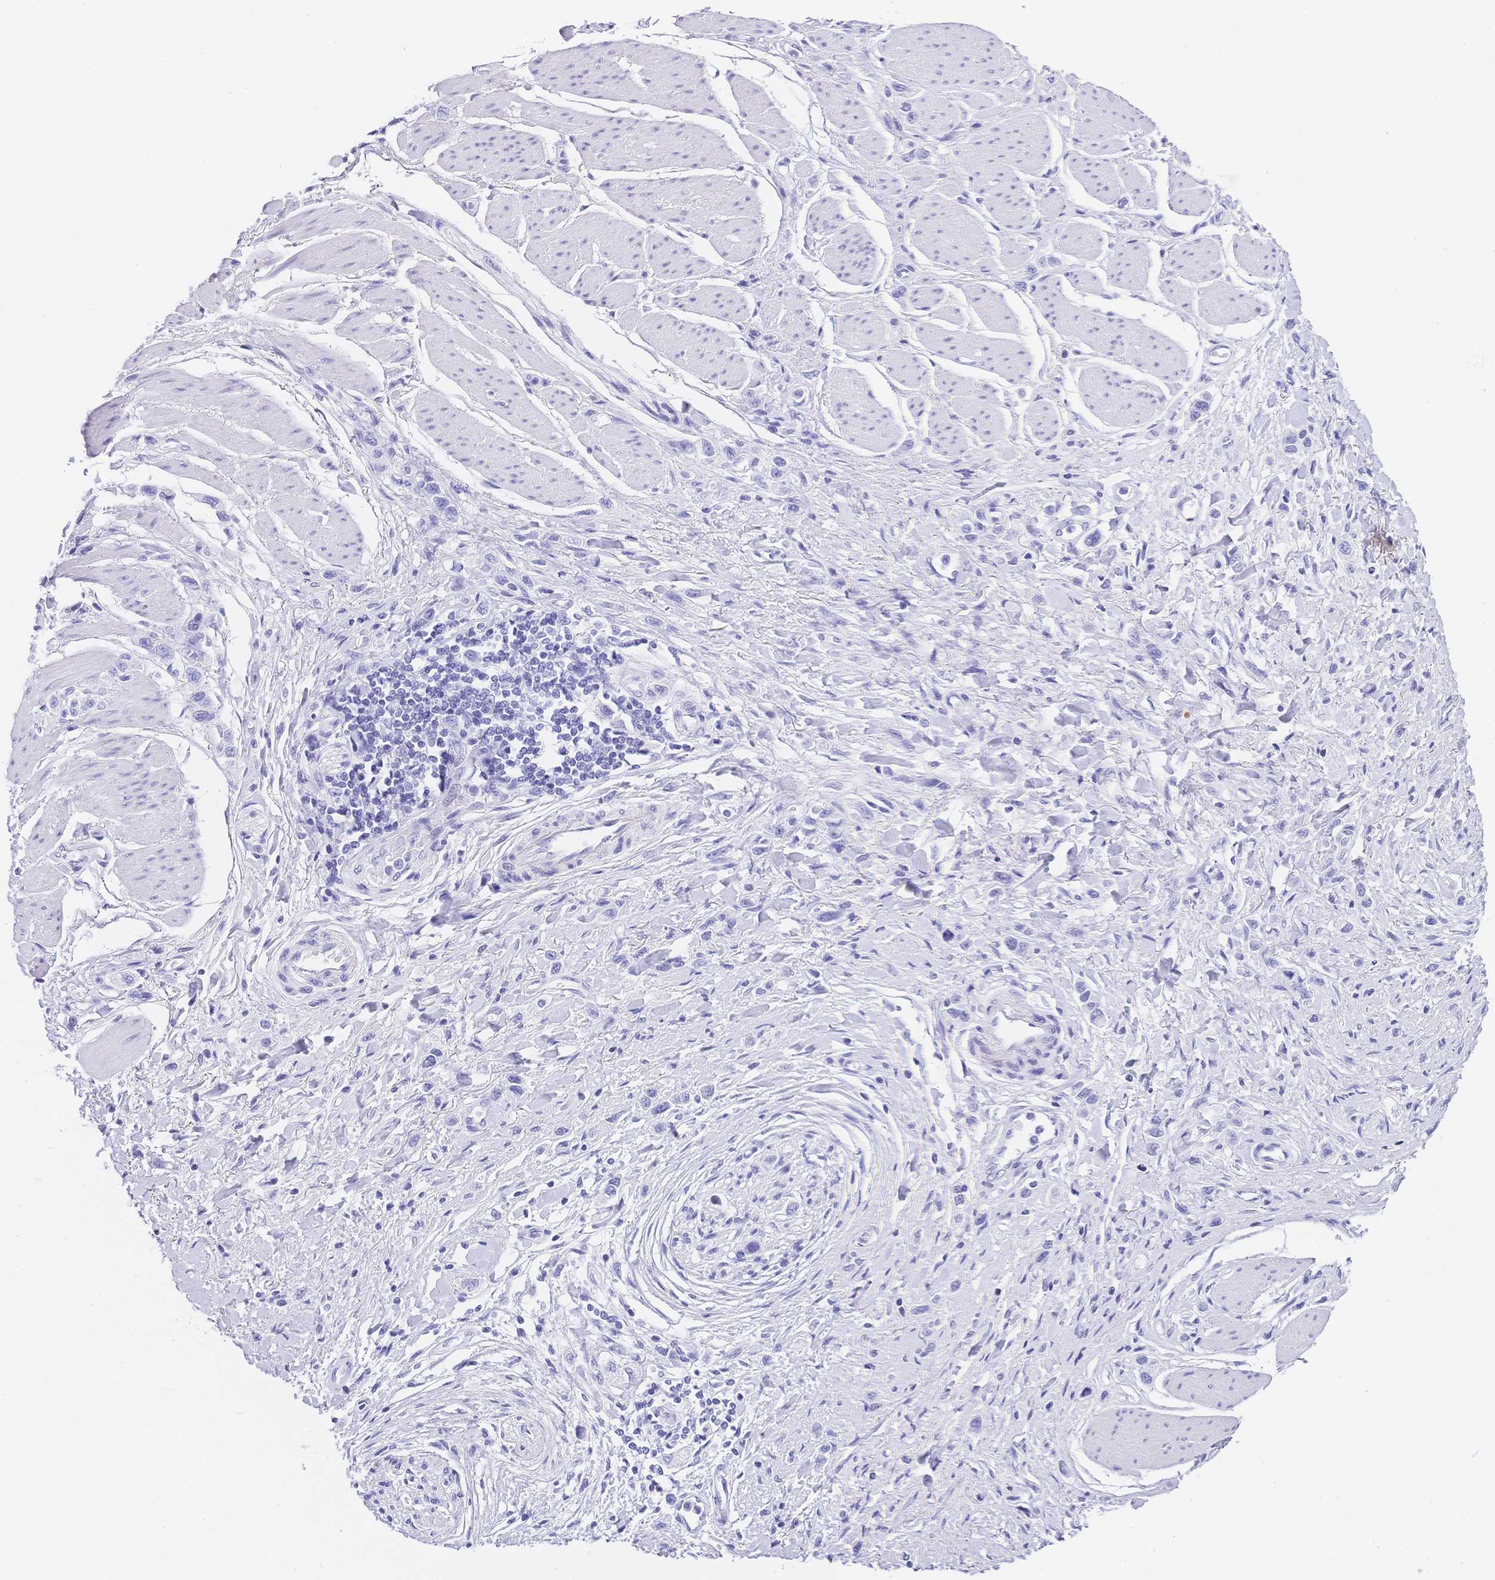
{"staining": {"intensity": "negative", "quantity": "none", "location": "none"}, "tissue": "stomach cancer", "cell_type": "Tumor cells", "image_type": "cancer", "snomed": [{"axis": "morphology", "description": "Adenocarcinoma, NOS"}, {"axis": "topography", "description": "Stomach"}], "caption": "A micrograph of human stomach adenocarcinoma is negative for staining in tumor cells.", "gene": "MUC21", "patient": {"sex": "female", "age": 65}}